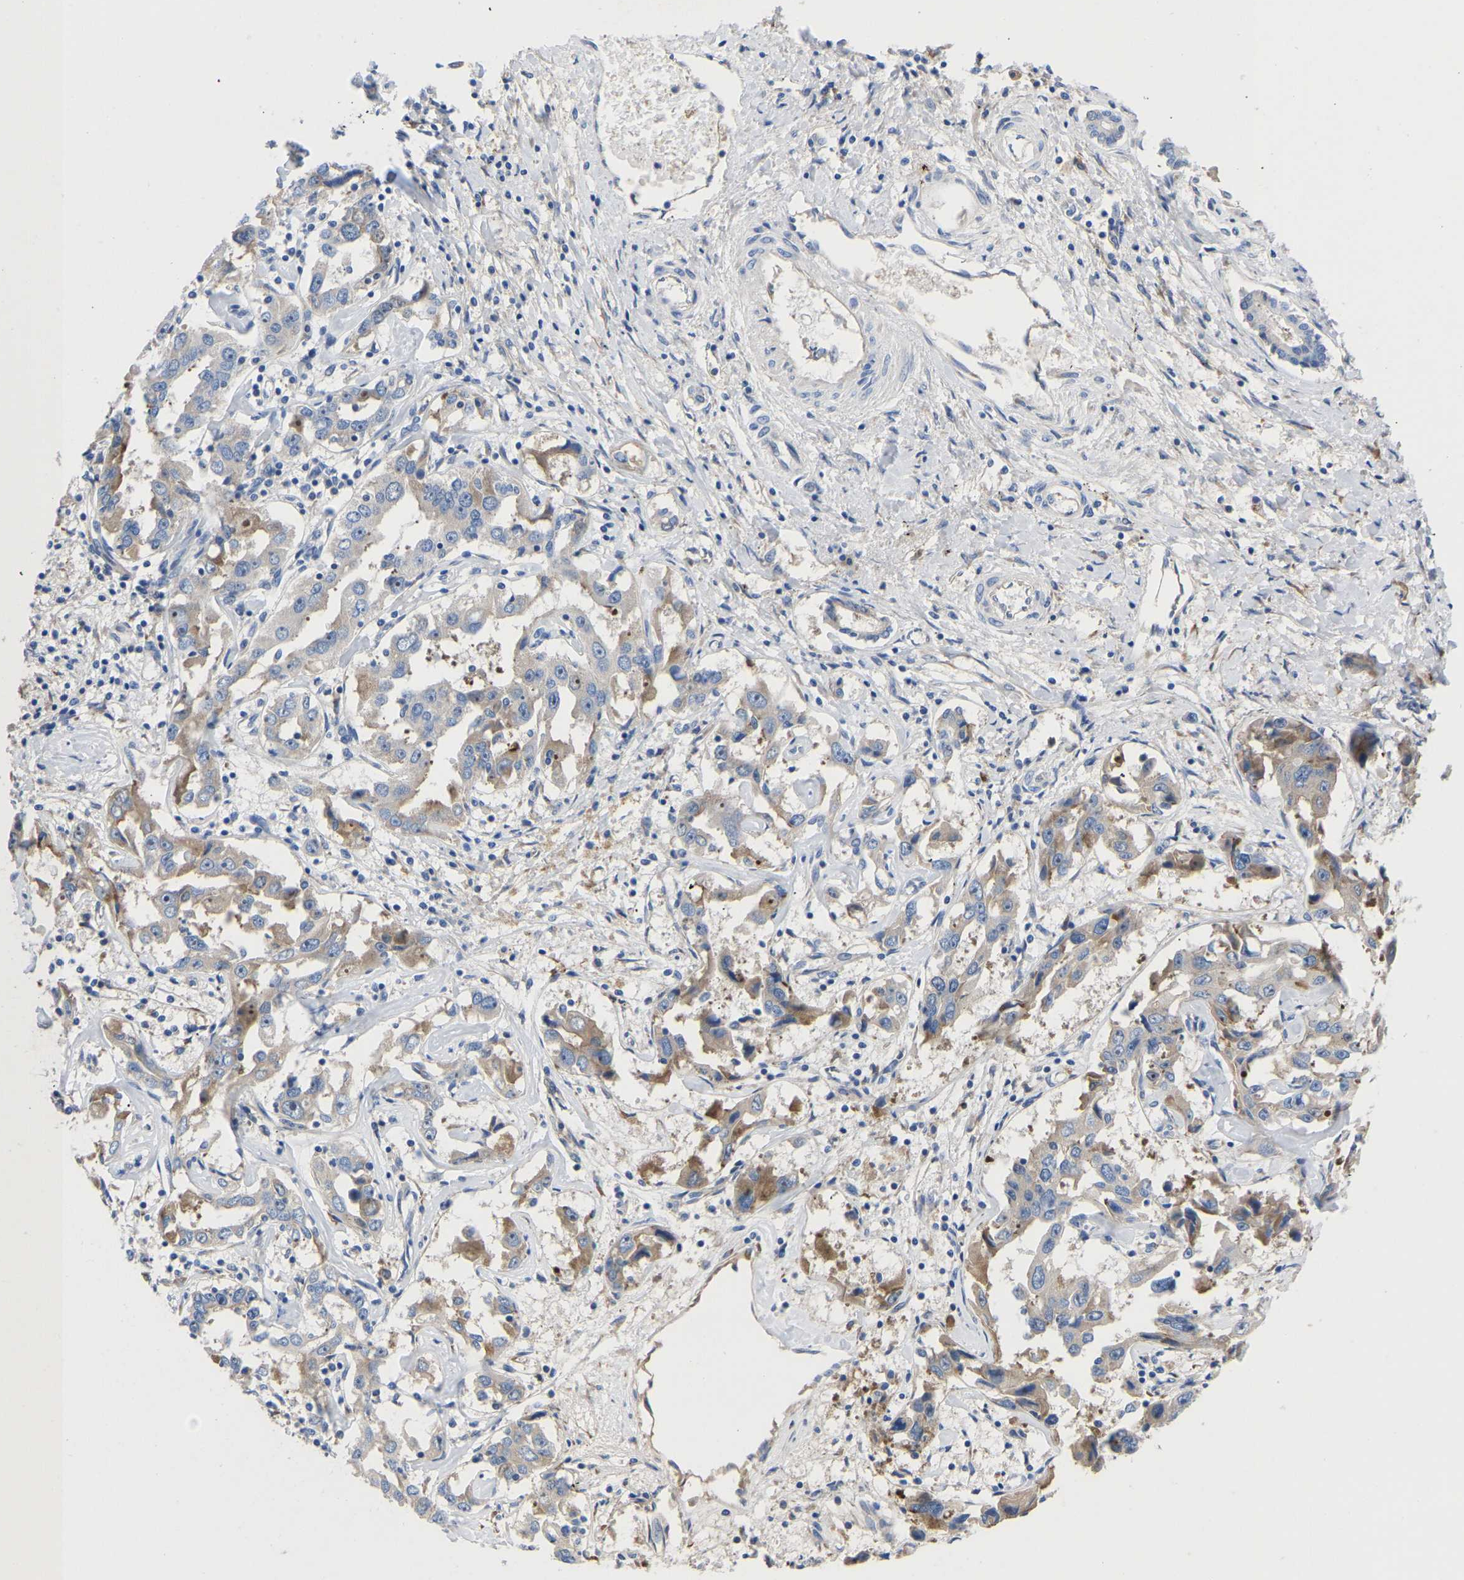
{"staining": {"intensity": "moderate", "quantity": "<25%", "location": "cytoplasmic/membranous,nuclear"}, "tissue": "liver cancer", "cell_type": "Tumor cells", "image_type": "cancer", "snomed": [{"axis": "morphology", "description": "Cholangiocarcinoma"}, {"axis": "topography", "description": "Liver"}], "caption": "Liver cancer (cholangiocarcinoma) stained with DAB immunohistochemistry shows low levels of moderate cytoplasmic/membranous and nuclear expression in approximately <25% of tumor cells.", "gene": "ABCA10", "patient": {"sex": "male", "age": 59}}